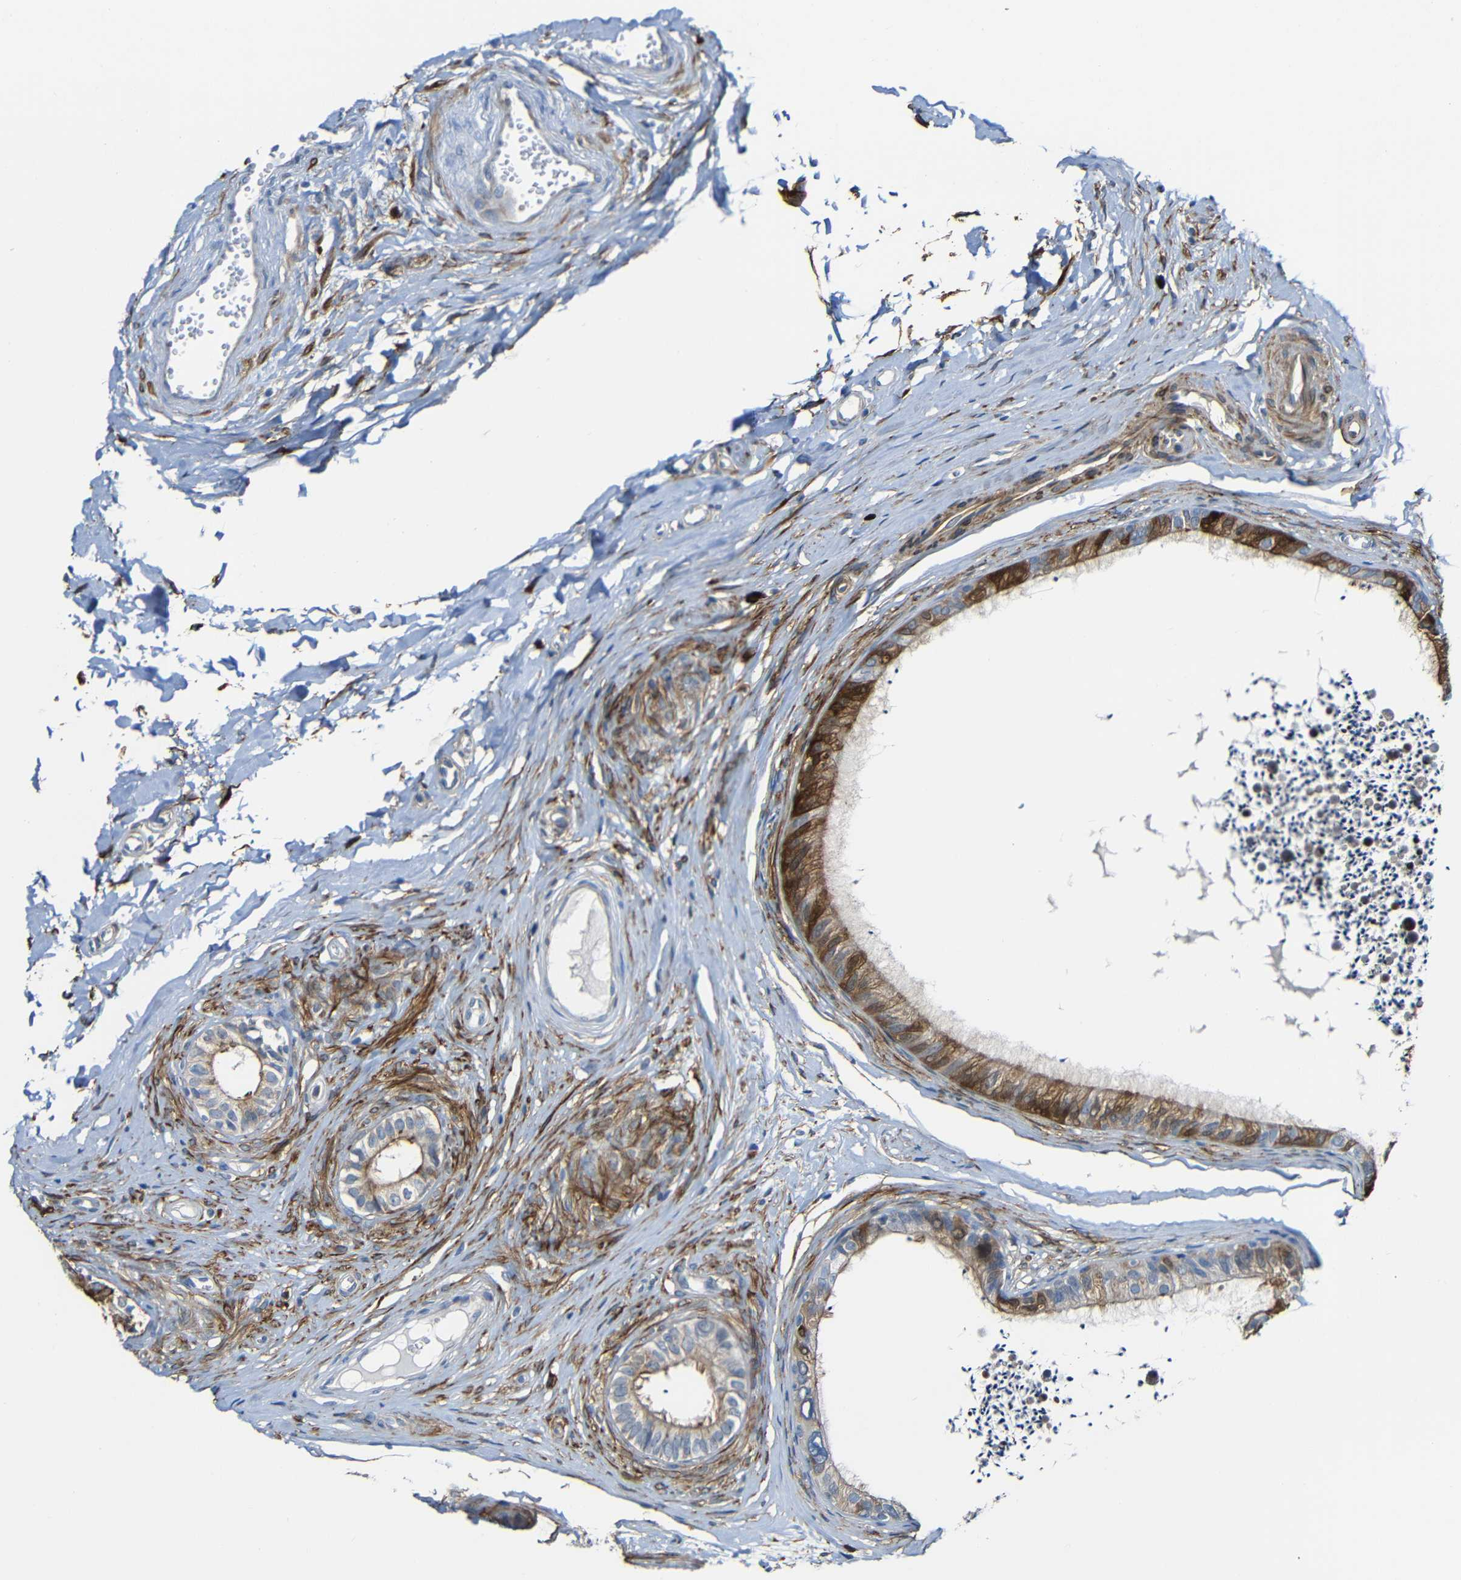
{"staining": {"intensity": "strong", "quantity": "<25%", "location": "cytoplasmic/membranous"}, "tissue": "epididymis", "cell_type": "Glandular cells", "image_type": "normal", "snomed": [{"axis": "morphology", "description": "Normal tissue, NOS"}, {"axis": "topography", "description": "Epididymis"}], "caption": "Human epididymis stained with a brown dye reveals strong cytoplasmic/membranous positive positivity in approximately <25% of glandular cells.", "gene": "DCLK1", "patient": {"sex": "male", "age": 56}}